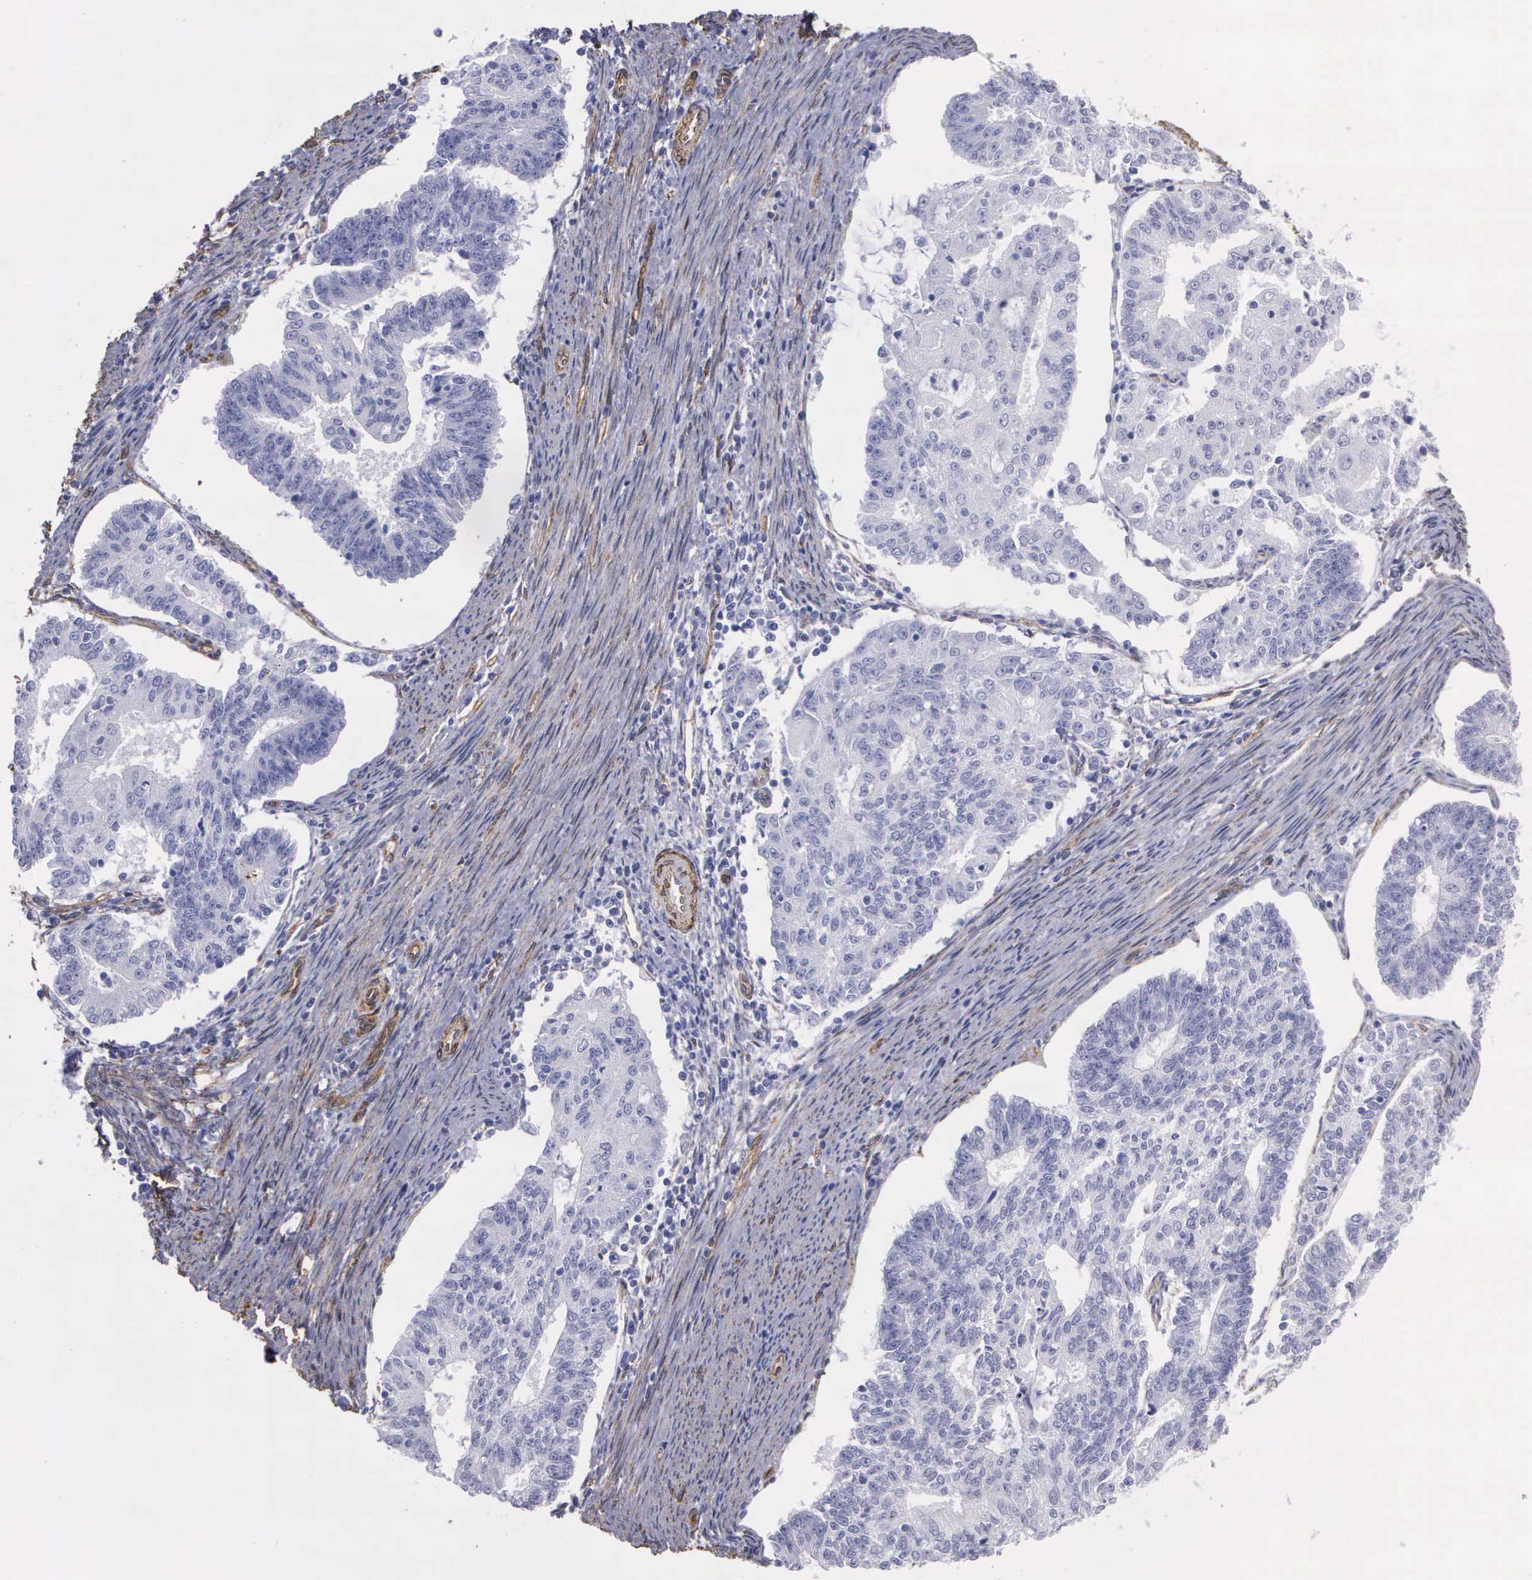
{"staining": {"intensity": "negative", "quantity": "none", "location": "none"}, "tissue": "endometrial cancer", "cell_type": "Tumor cells", "image_type": "cancer", "snomed": [{"axis": "morphology", "description": "Adenocarcinoma, NOS"}, {"axis": "topography", "description": "Endometrium"}], "caption": "High magnification brightfield microscopy of adenocarcinoma (endometrial) stained with DAB (brown) and counterstained with hematoxylin (blue): tumor cells show no significant positivity.", "gene": "MAGEB10", "patient": {"sex": "female", "age": 56}}